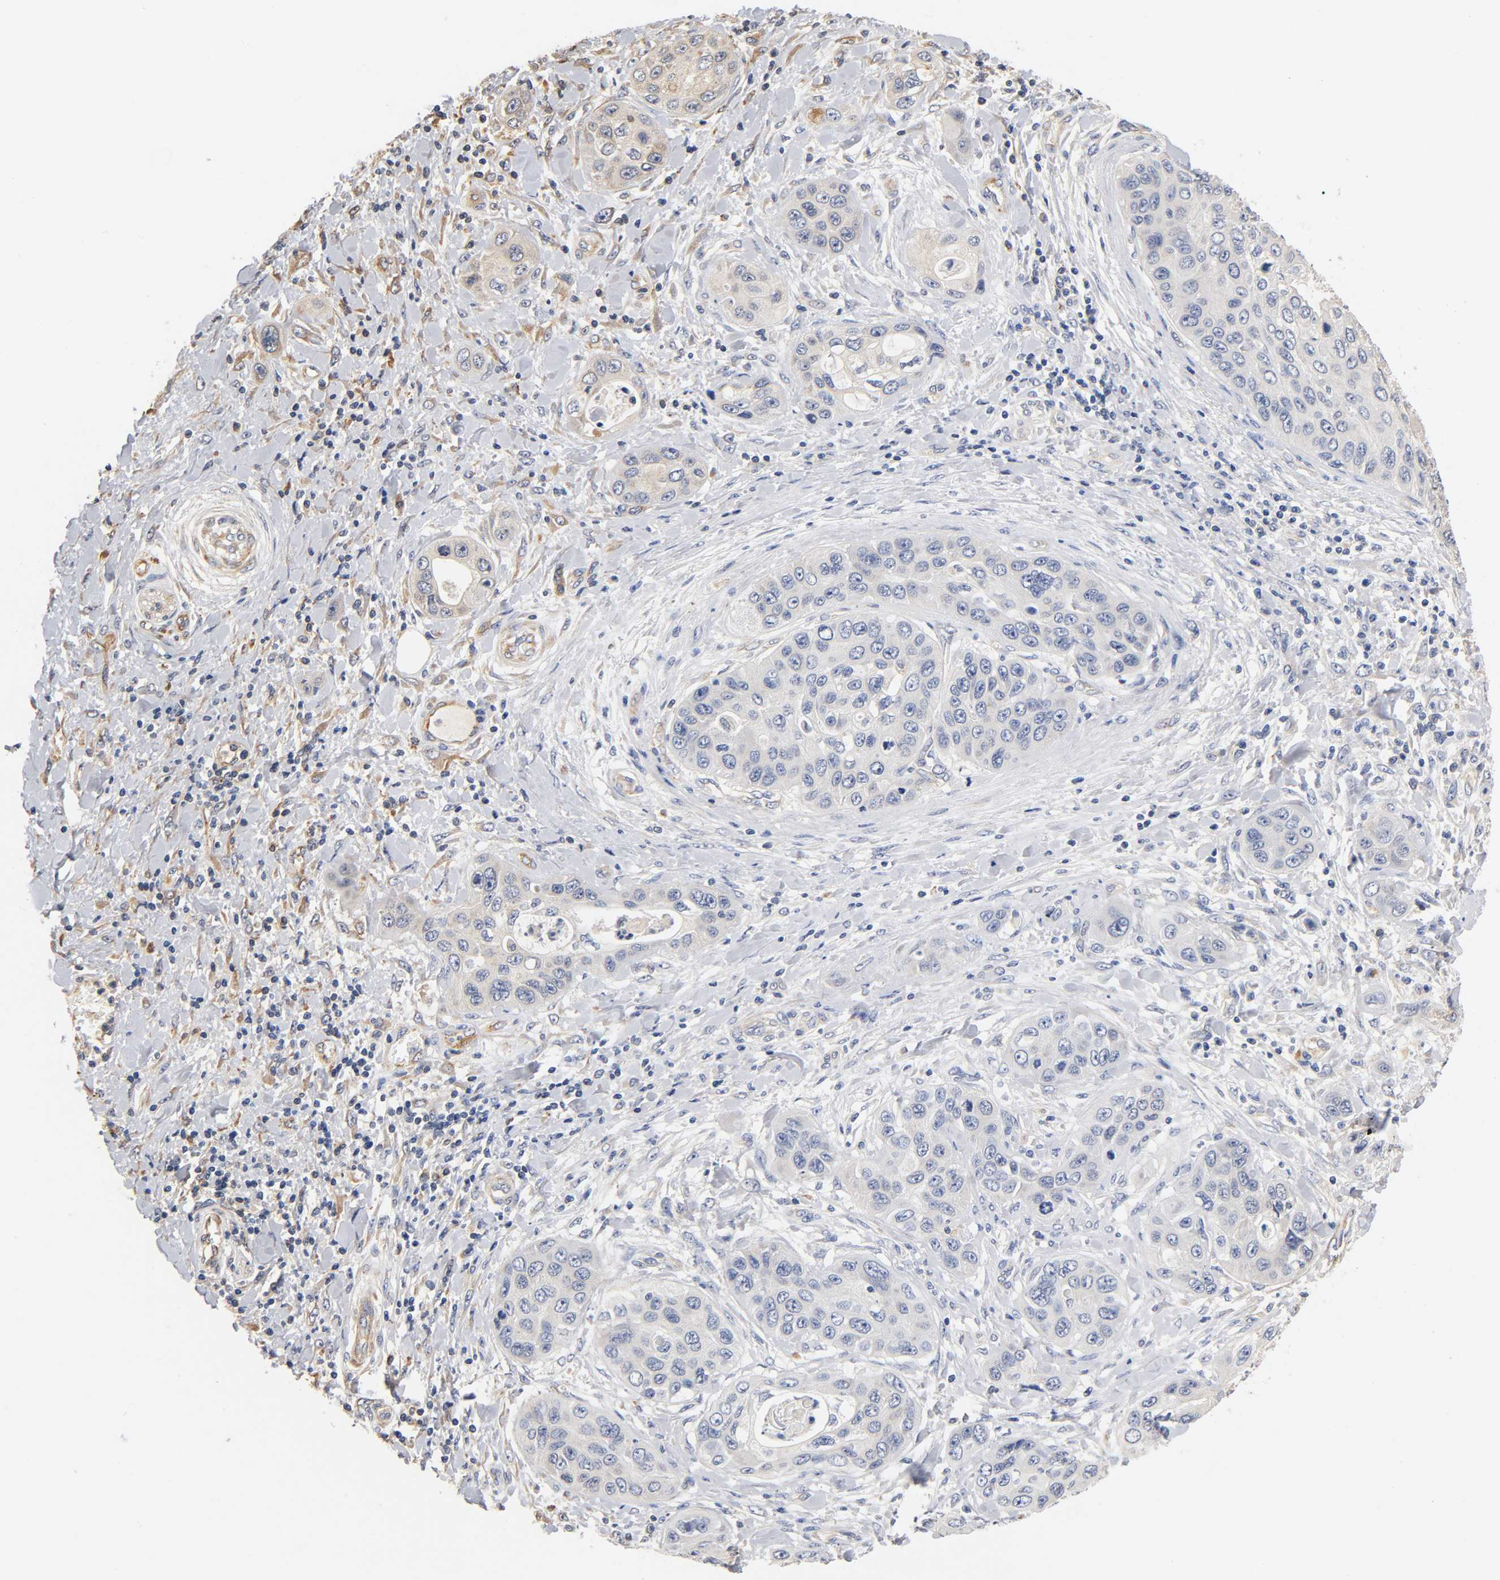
{"staining": {"intensity": "weak", "quantity": "<25%", "location": "cytoplasmic/membranous"}, "tissue": "pancreatic cancer", "cell_type": "Tumor cells", "image_type": "cancer", "snomed": [{"axis": "morphology", "description": "Adenocarcinoma, NOS"}, {"axis": "topography", "description": "Pancreas"}], "caption": "IHC of pancreatic adenocarcinoma demonstrates no staining in tumor cells.", "gene": "SCAP", "patient": {"sex": "female", "age": 70}}